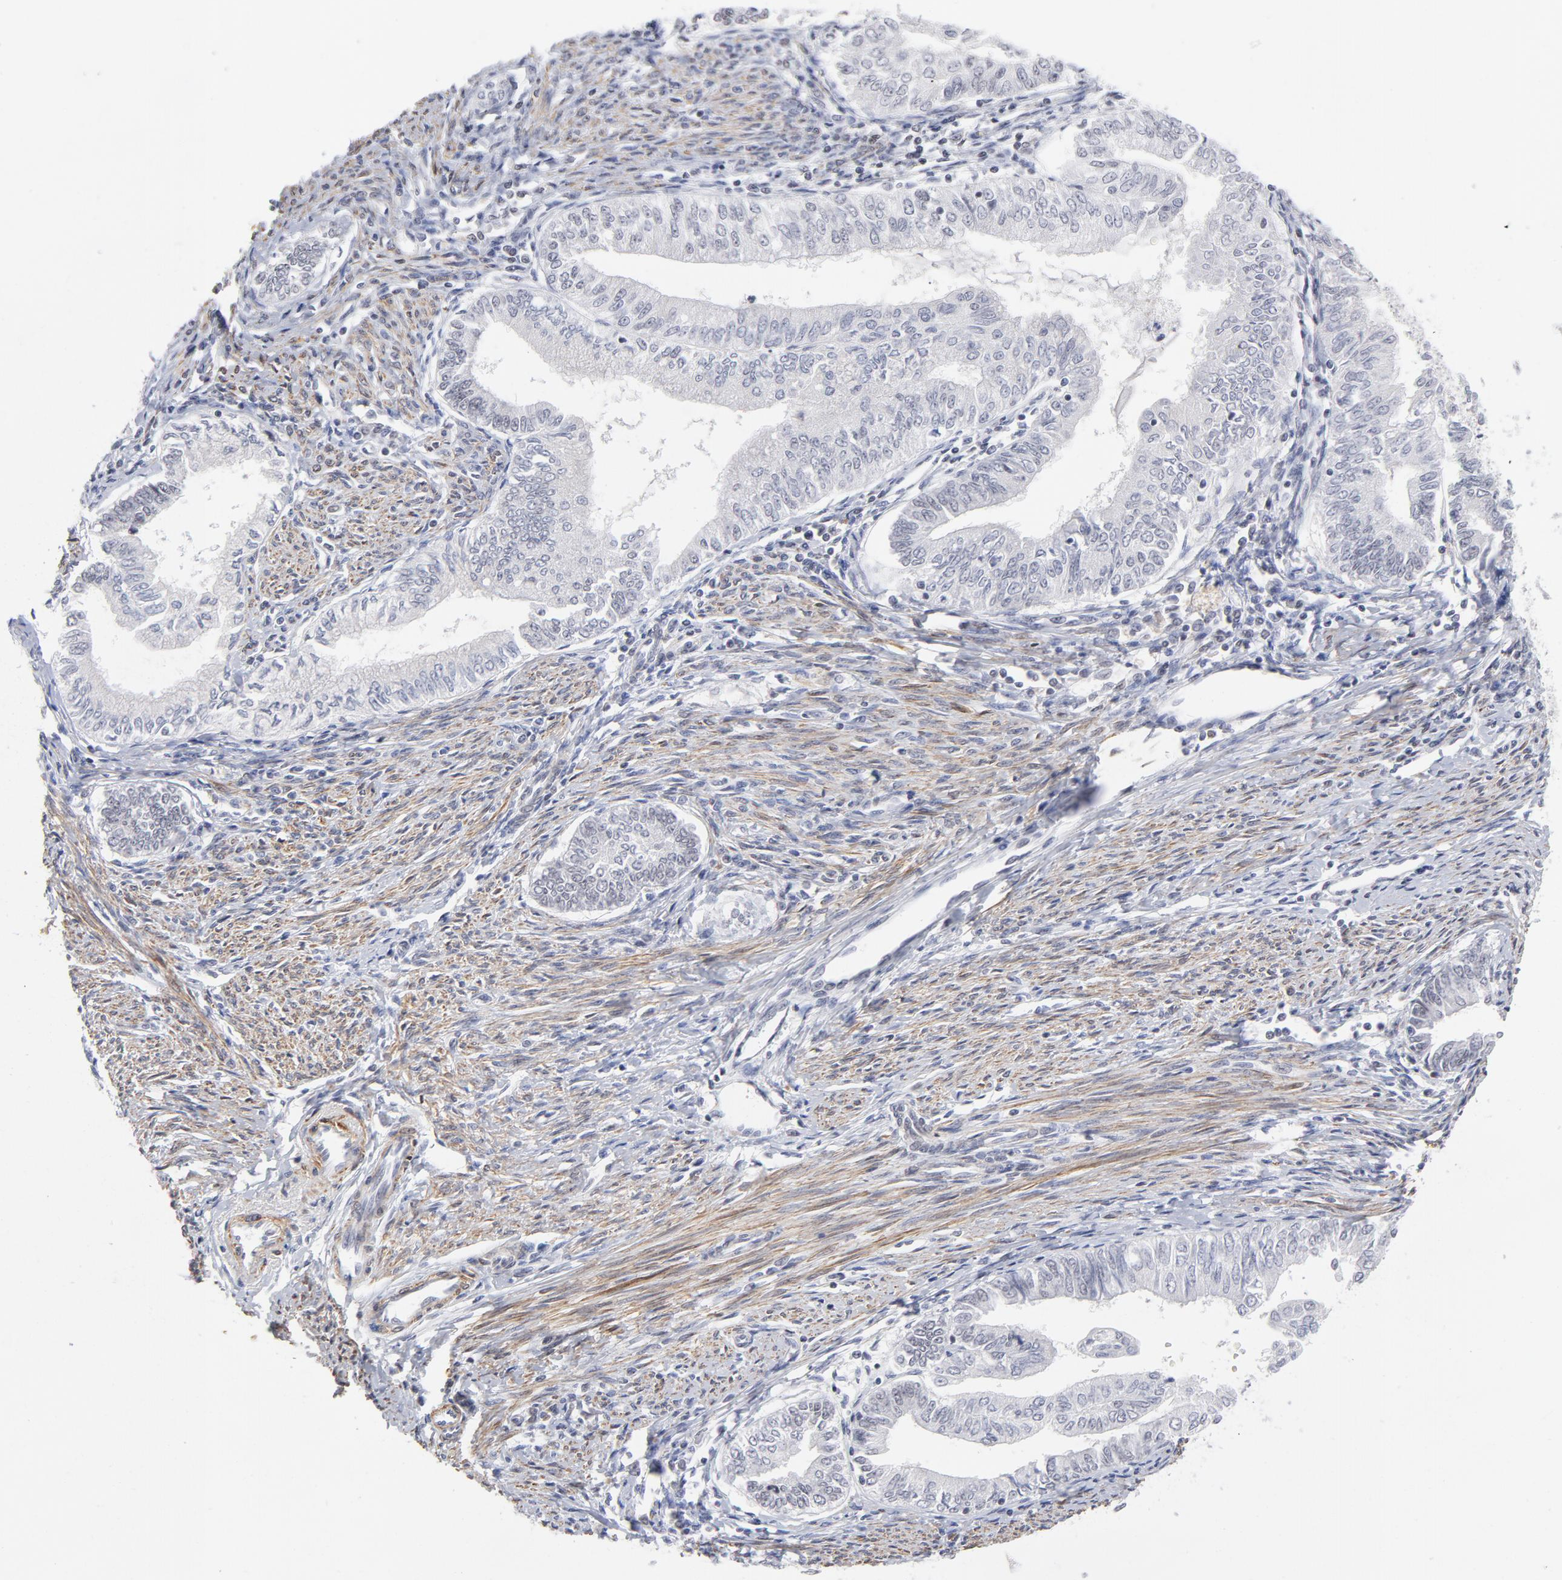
{"staining": {"intensity": "negative", "quantity": "none", "location": "none"}, "tissue": "endometrial cancer", "cell_type": "Tumor cells", "image_type": "cancer", "snomed": [{"axis": "morphology", "description": "Adenocarcinoma, NOS"}, {"axis": "topography", "description": "Endometrium"}], "caption": "Adenocarcinoma (endometrial) was stained to show a protein in brown. There is no significant positivity in tumor cells. (Immunohistochemistry (ihc), brightfield microscopy, high magnification).", "gene": "CTCF", "patient": {"sex": "female", "age": 66}}